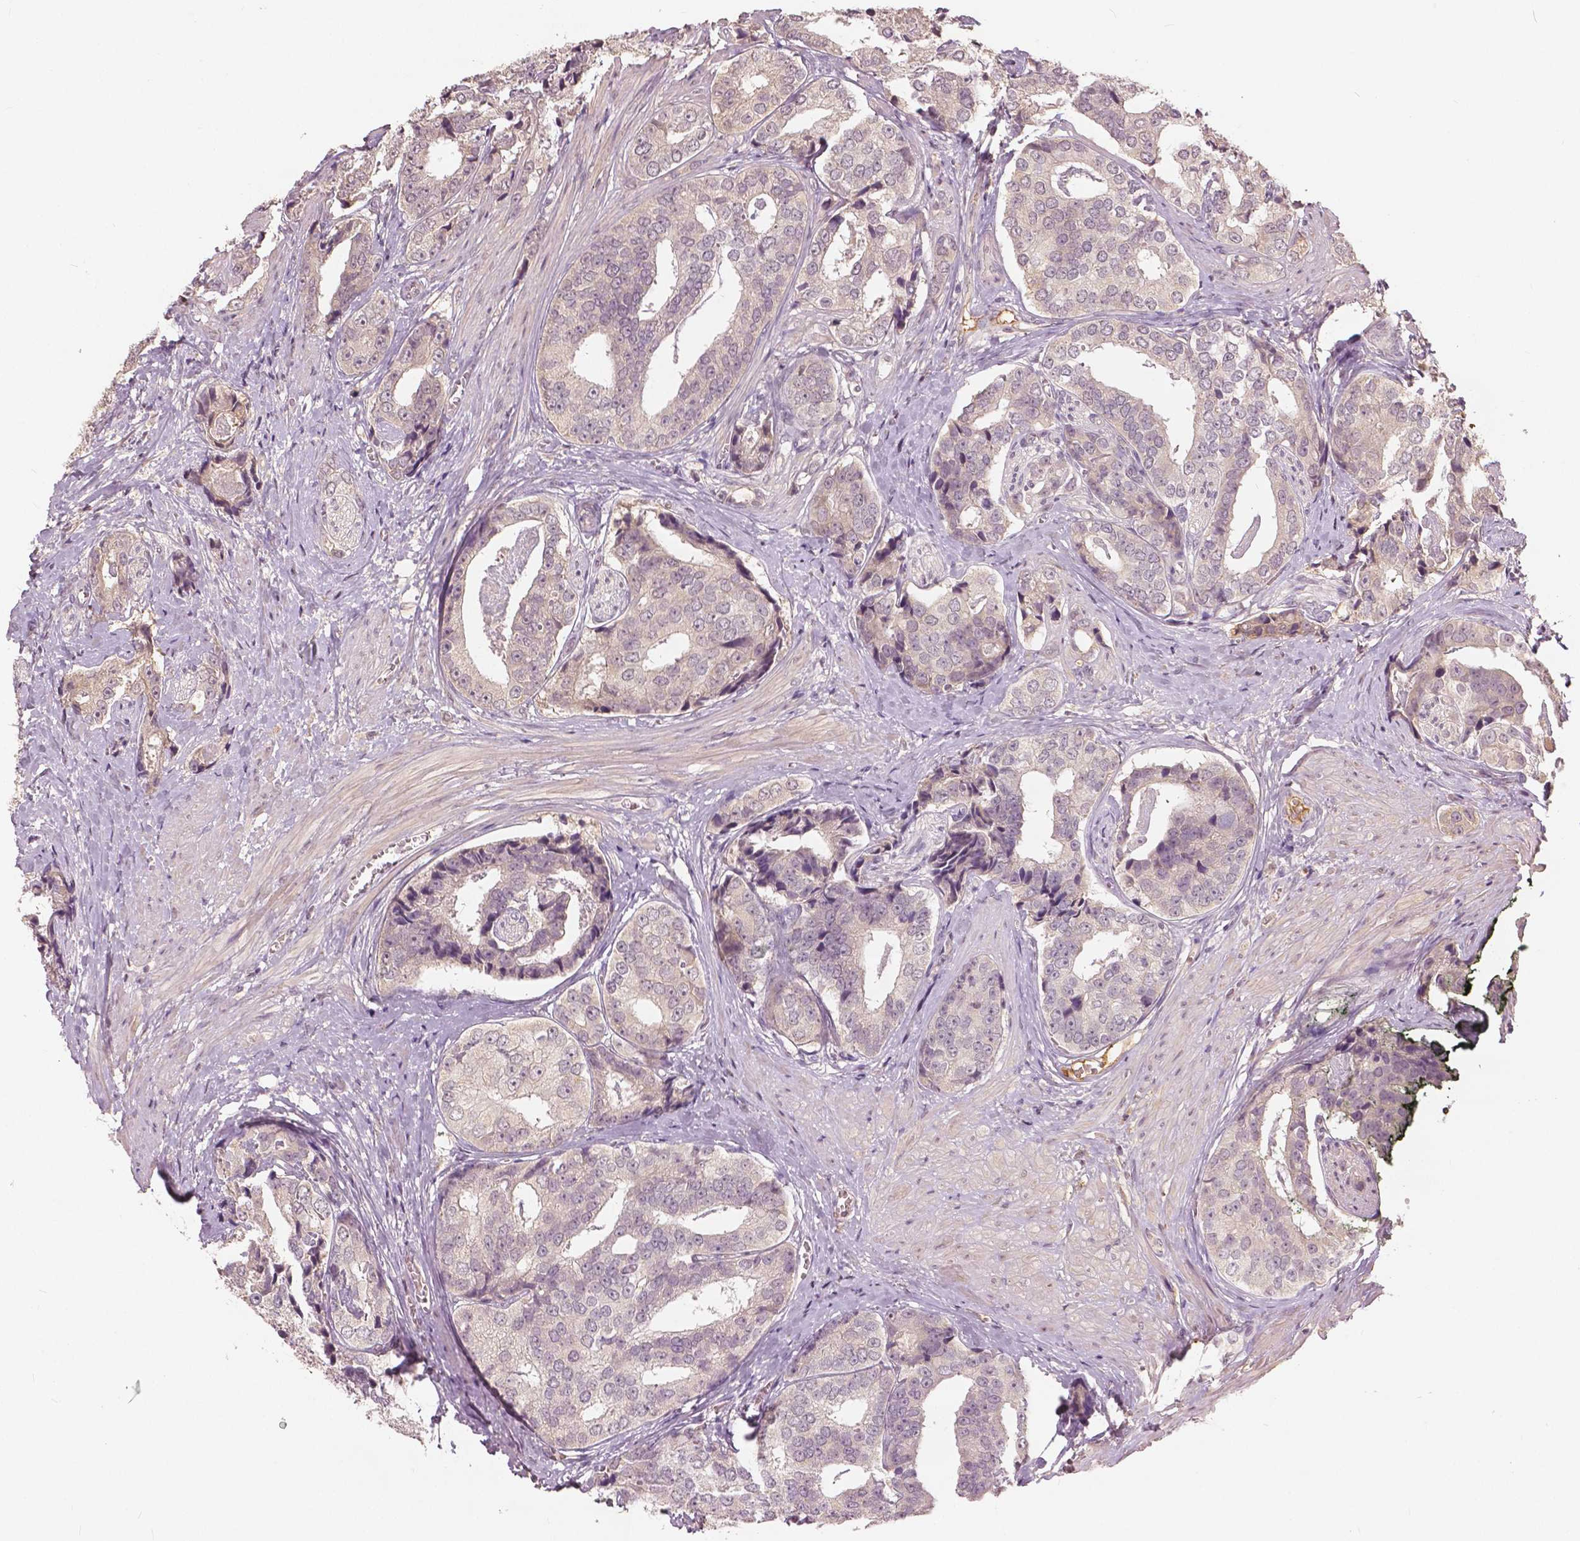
{"staining": {"intensity": "negative", "quantity": "none", "location": "none"}, "tissue": "prostate cancer", "cell_type": "Tumor cells", "image_type": "cancer", "snomed": [{"axis": "morphology", "description": "Adenocarcinoma, High grade"}, {"axis": "topography", "description": "Prostate"}], "caption": "High-grade adenocarcinoma (prostate) was stained to show a protein in brown. There is no significant positivity in tumor cells. (DAB (3,3'-diaminobenzidine) immunohistochemistry with hematoxylin counter stain).", "gene": "ANGPTL4", "patient": {"sex": "male", "age": 71}}